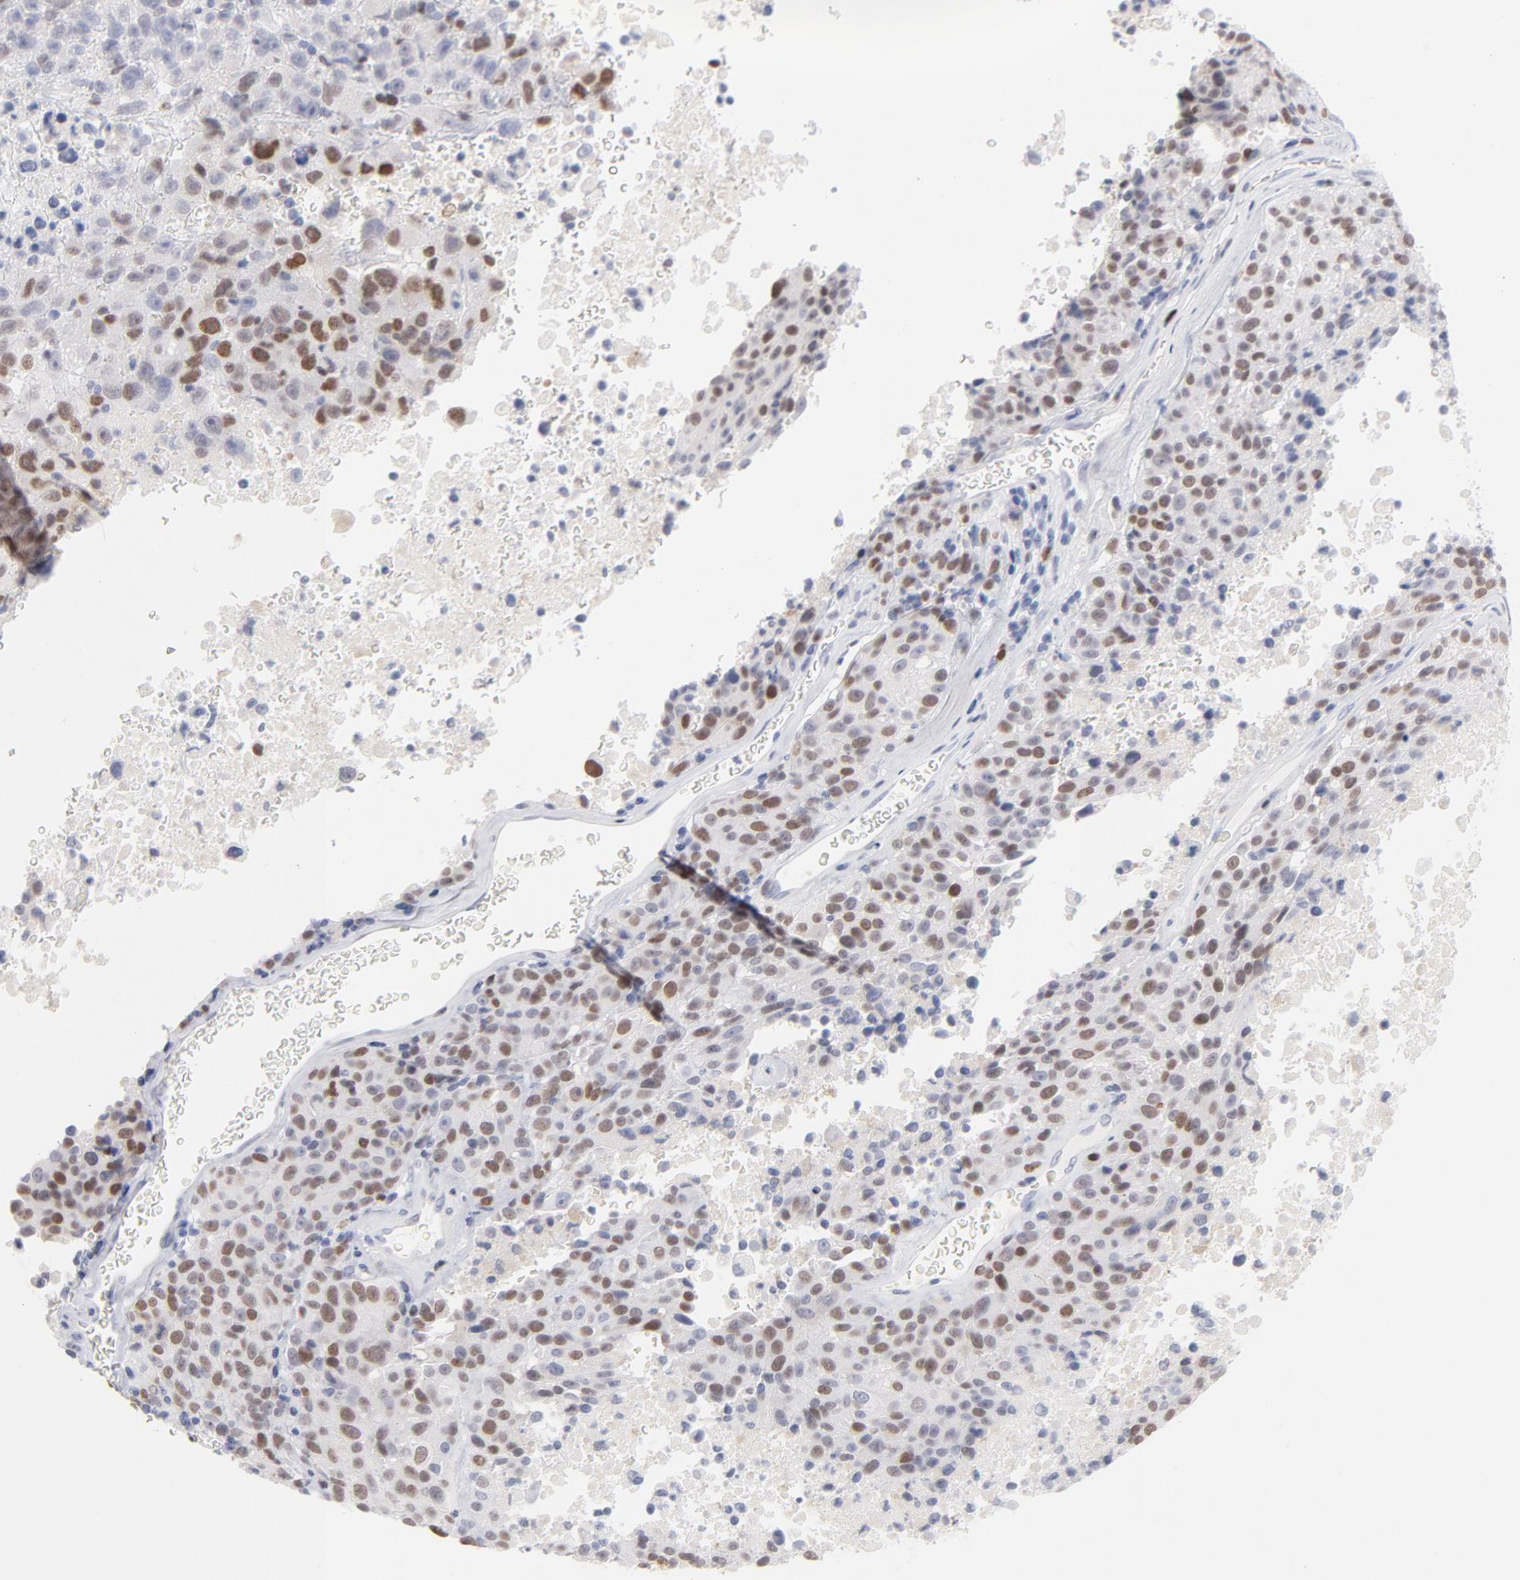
{"staining": {"intensity": "strong", "quantity": "25%-75%", "location": "nuclear"}, "tissue": "melanoma", "cell_type": "Tumor cells", "image_type": "cancer", "snomed": [{"axis": "morphology", "description": "Malignant melanoma, Metastatic site"}, {"axis": "topography", "description": "Cerebral cortex"}], "caption": "Human melanoma stained with a protein marker demonstrates strong staining in tumor cells.", "gene": "MCM7", "patient": {"sex": "female", "age": 52}}